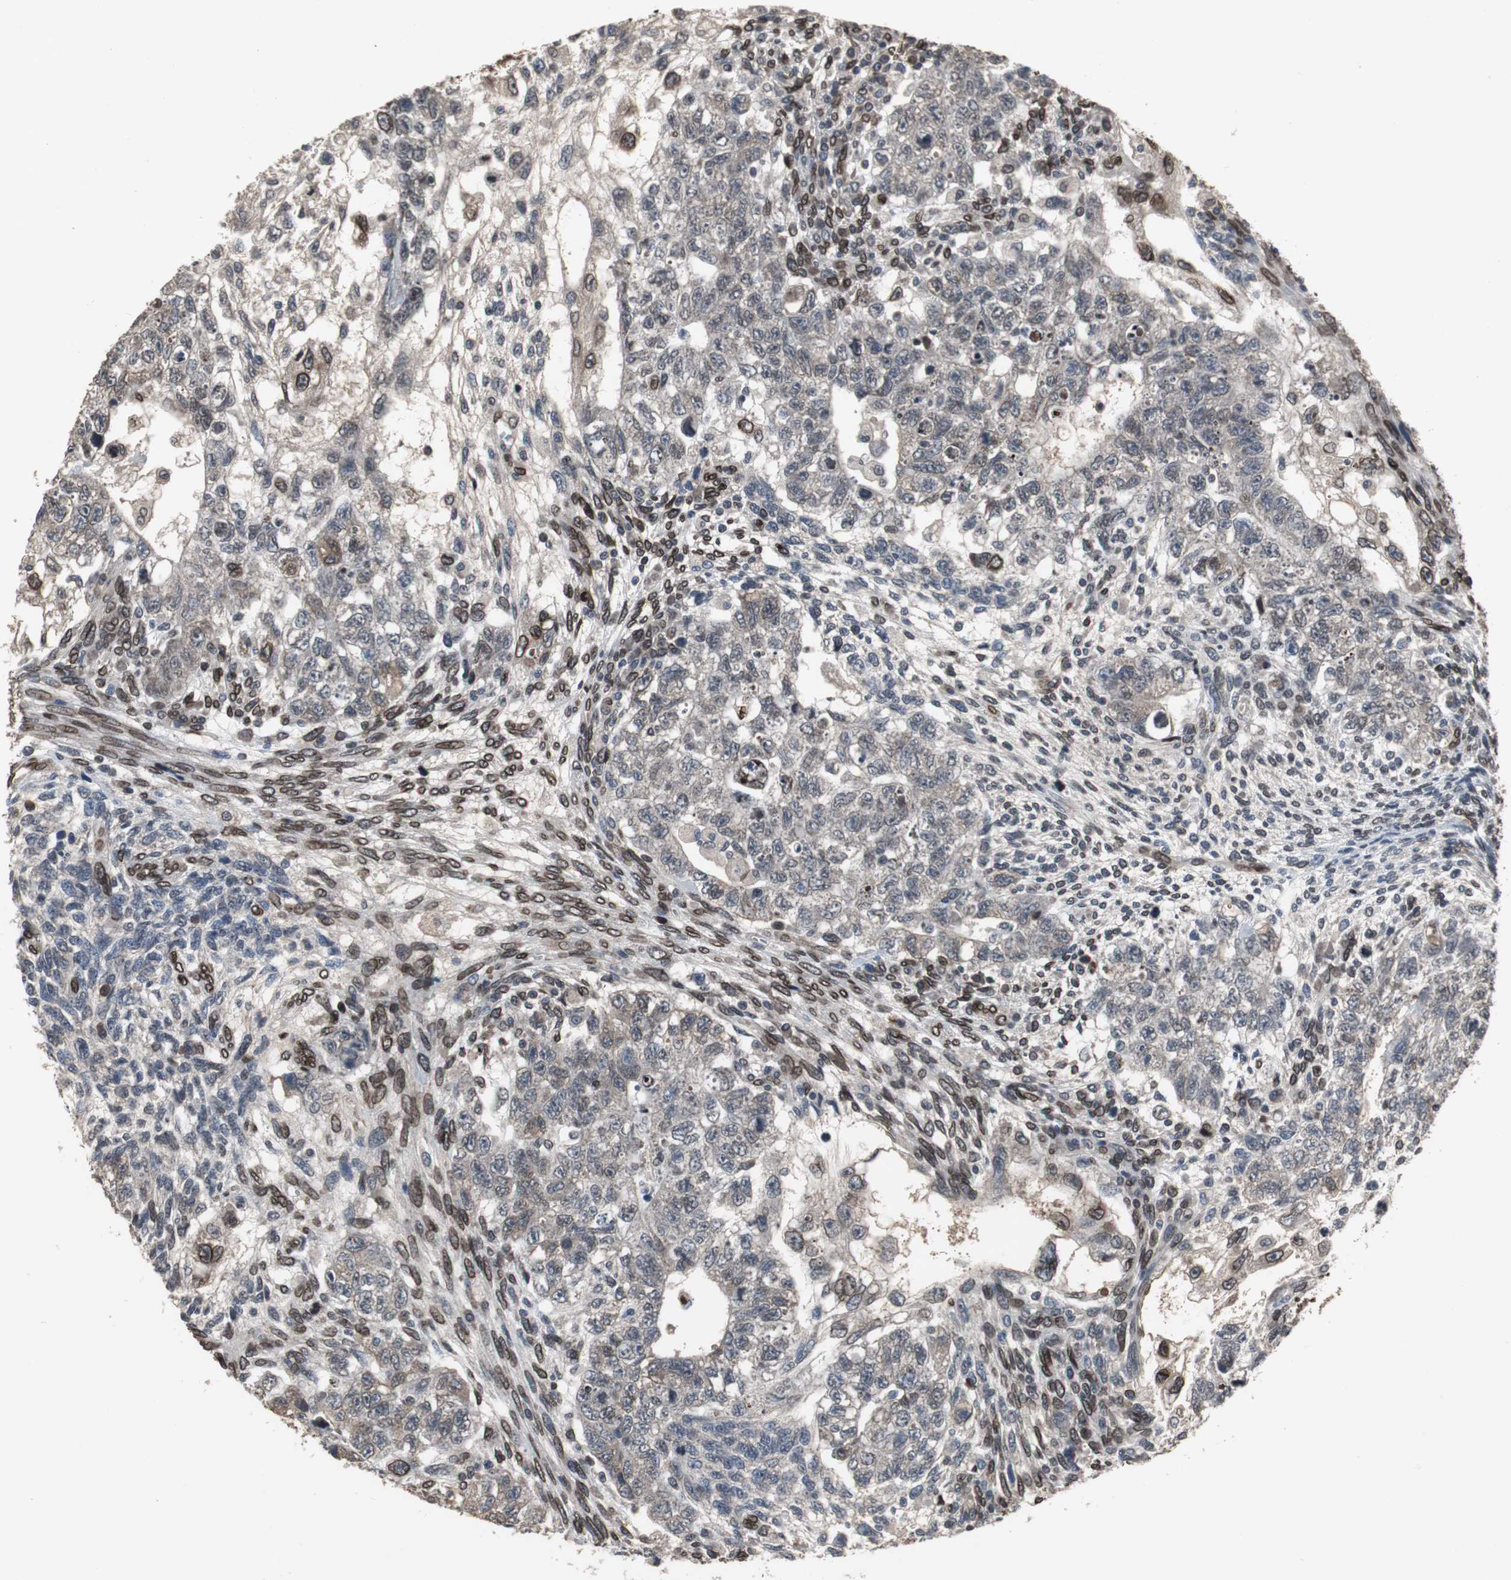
{"staining": {"intensity": "strong", "quantity": "25%-75%", "location": "cytoplasmic/membranous,nuclear"}, "tissue": "testis cancer", "cell_type": "Tumor cells", "image_type": "cancer", "snomed": [{"axis": "morphology", "description": "Normal tissue, NOS"}, {"axis": "morphology", "description": "Carcinoma, Embryonal, NOS"}, {"axis": "topography", "description": "Testis"}], "caption": "Brown immunohistochemical staining in human testis embryonal carcinoma reveals strong cytoplasmic/membranous and nuclear expression in about 25%-75% of tumor cells.", "gene": "LMNA", "patient": {"sex": "male", "age": 36}}